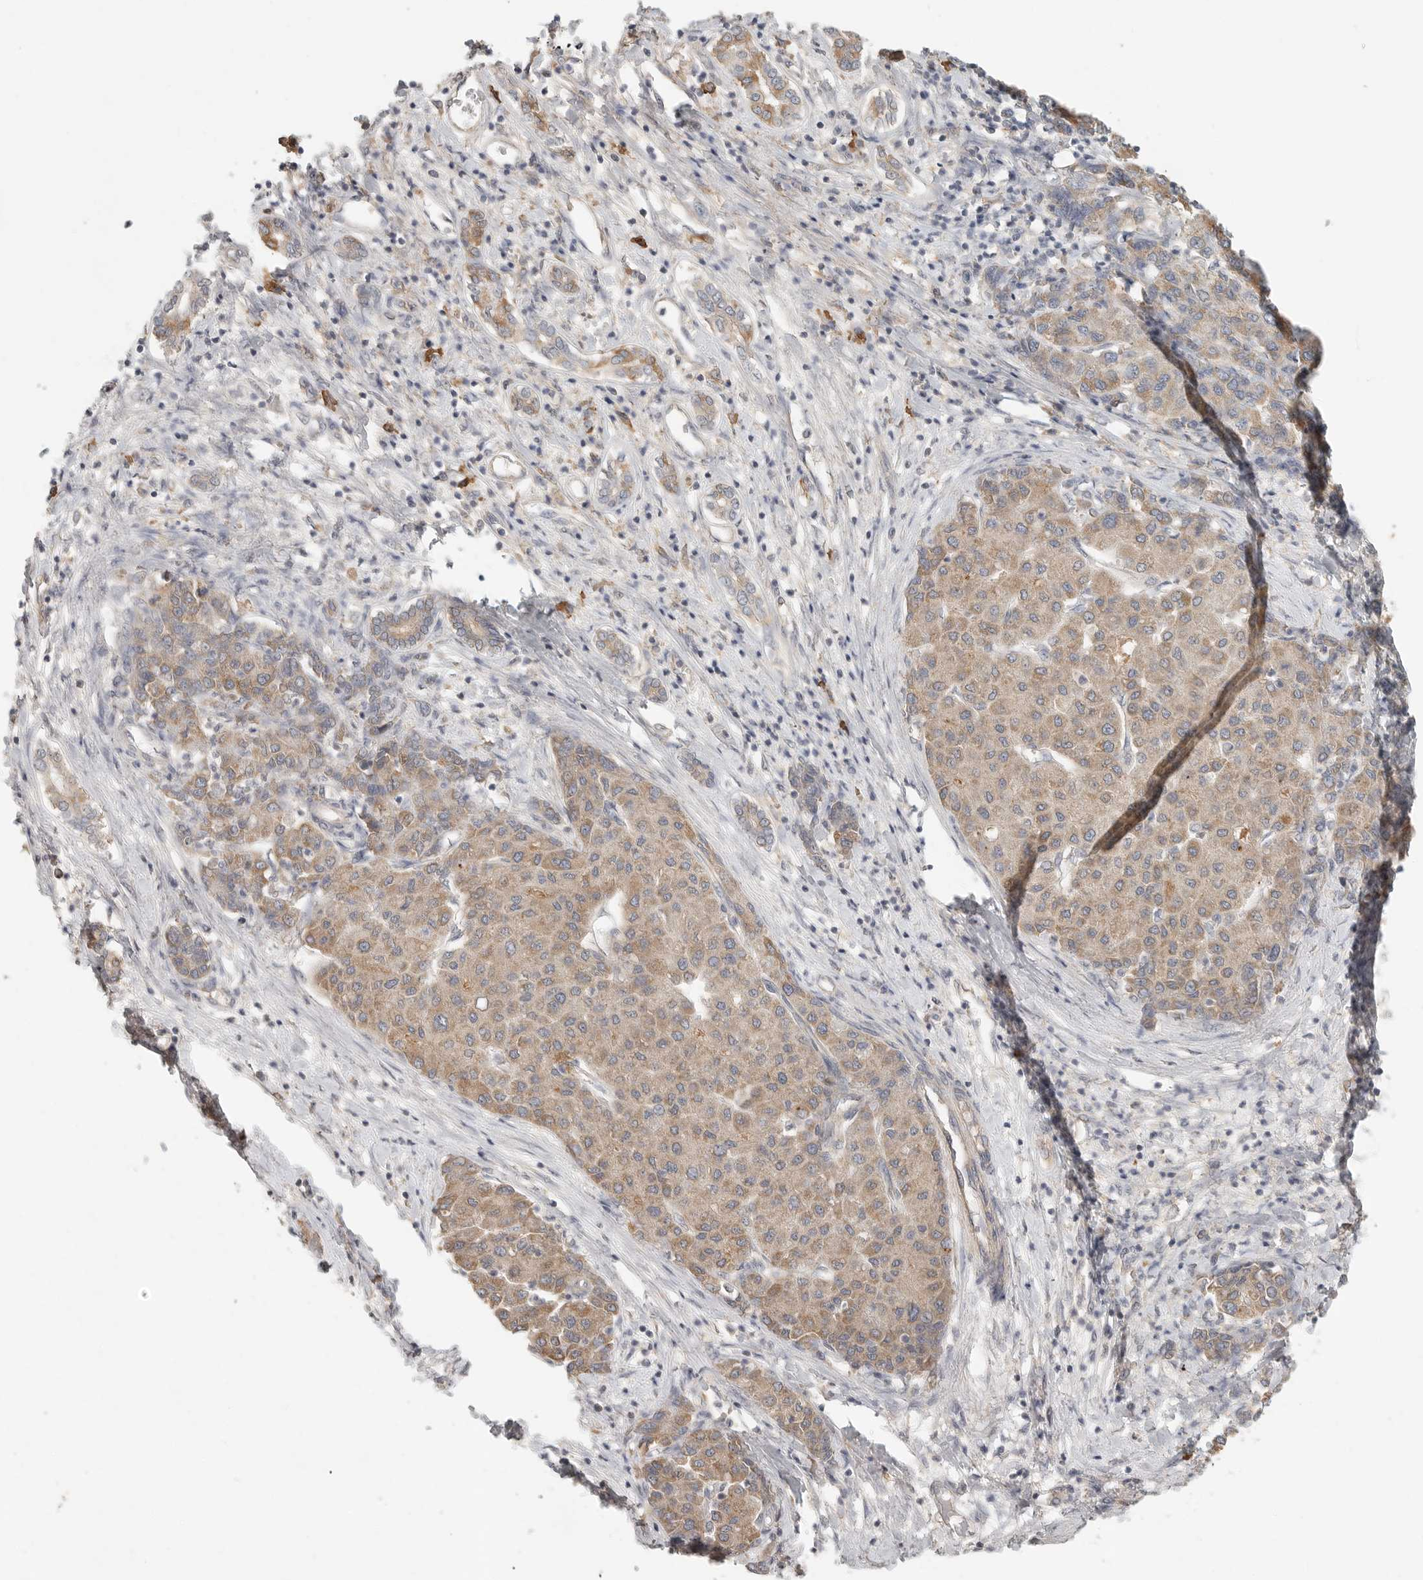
{"staining": {"intensity": "moderate", "quantity": ">75%", "location": "cytoplasmic/membranous"}, "tissue": "liver cancer", "cell_type": "Tumor cells", "image_type": "cancer", "snomed": [{"axis": "morphology", "description": "Carcinoma, Hepatocellular, NOS"}, {"axis": "topography", "description": "Liver"}], "caption": "Immunohistochemical staining of human hepatocellular carcinoma (liver) displays medium levels of moderate cytoplasmic/membranous protein positivity in approximately >75% of tumor cells. Nuclei are stained in blue.", "gene": "SLC25A36", "patient": {"sex": "male", "age": 65}}